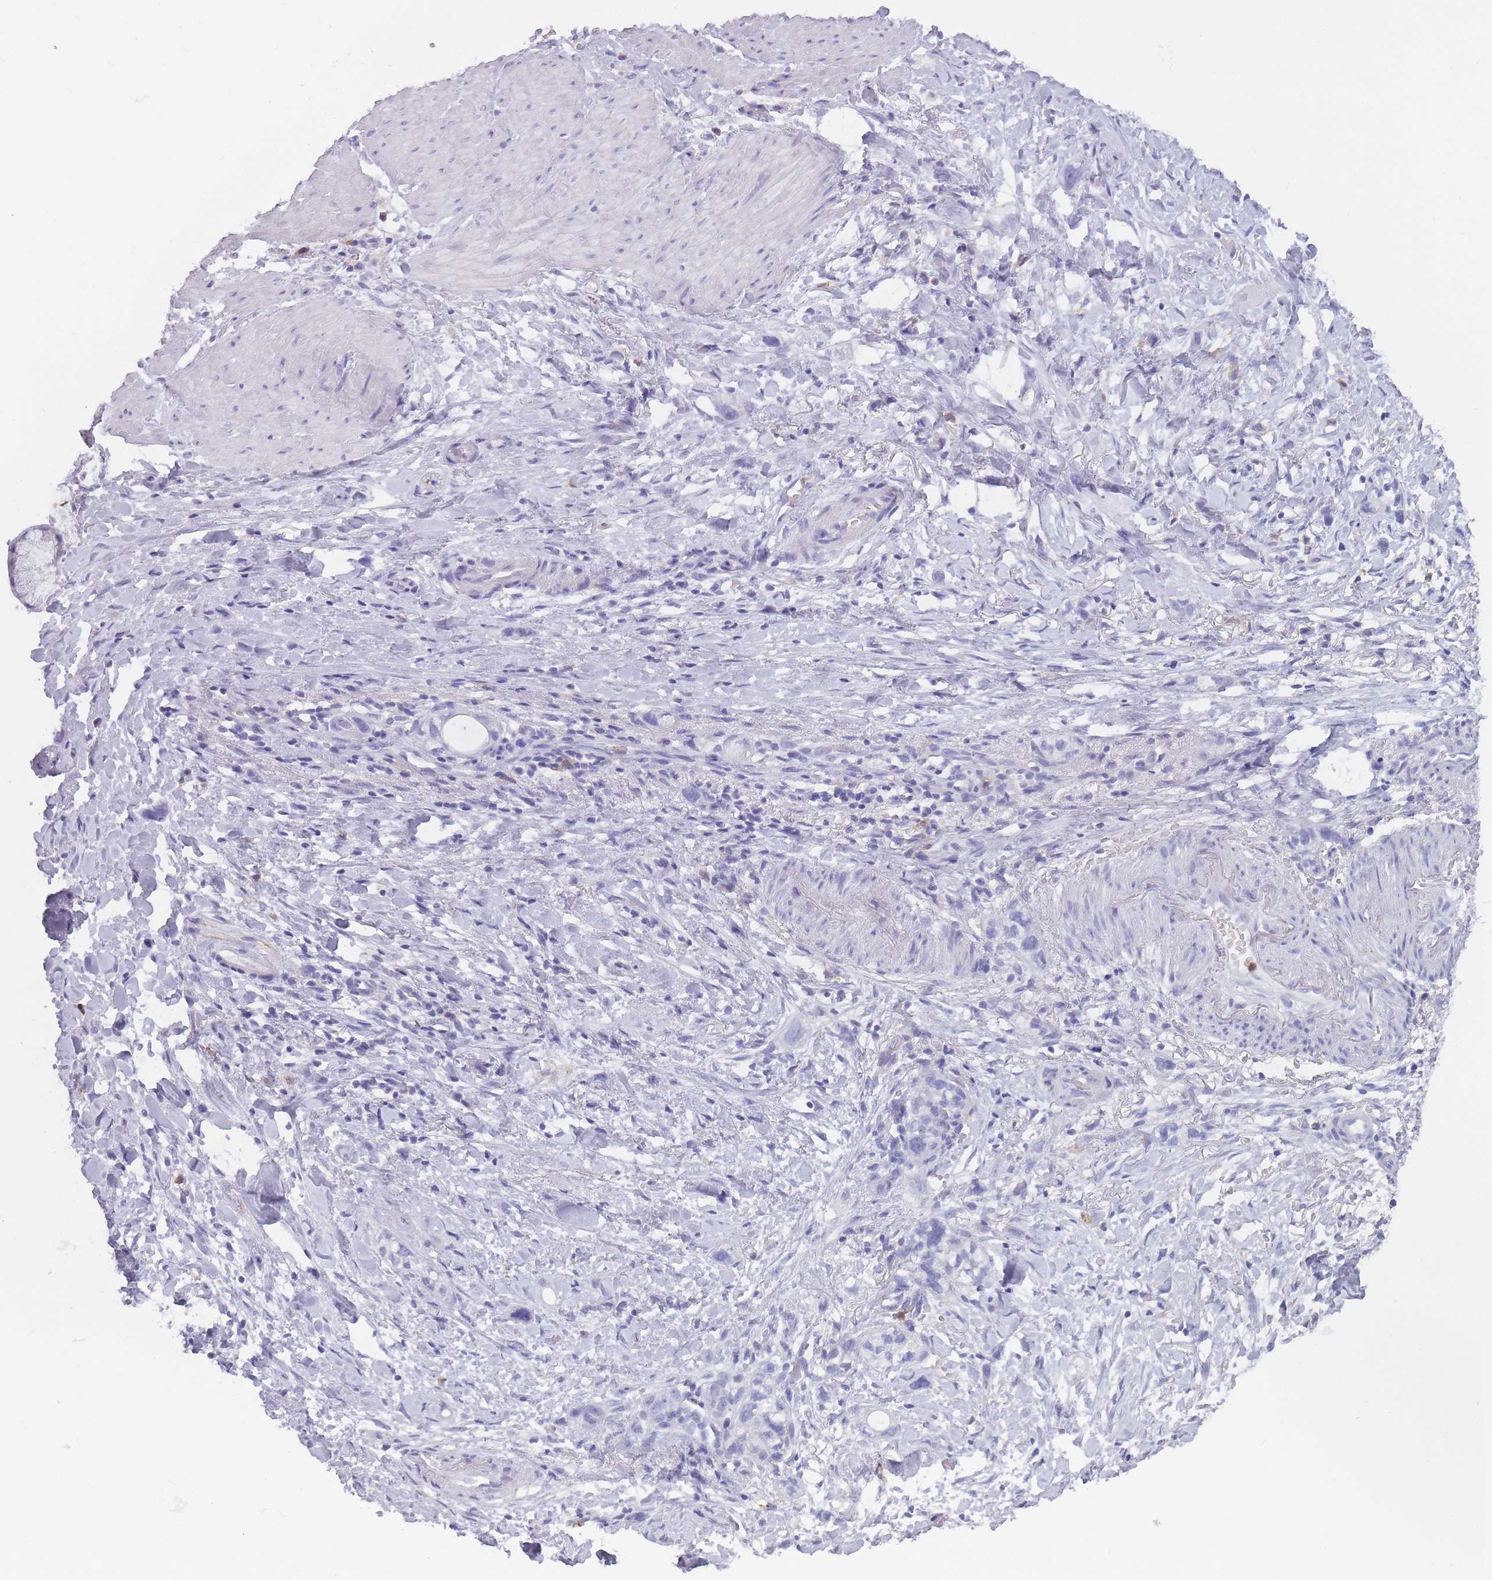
{"staining": {"intensity": "negative", "quantity": "none", "location": "none"}, "tissue": "stomach cancer", "cell_type": "Tumor cells", "image_type": "cancer", "snomed": [{"axis": "morphology", "description": "Adenocarcinoma, NOS"}, {"axis": "topography", "description": "Stomach"}, {"axis": "topography", "description": "Stomach, lower"}], "caption": "A micrograph of human stomach cancer is negative for staining in tumor cells.", "gene": "CR1L", "patient": {"sex": "female", "age": 48}}